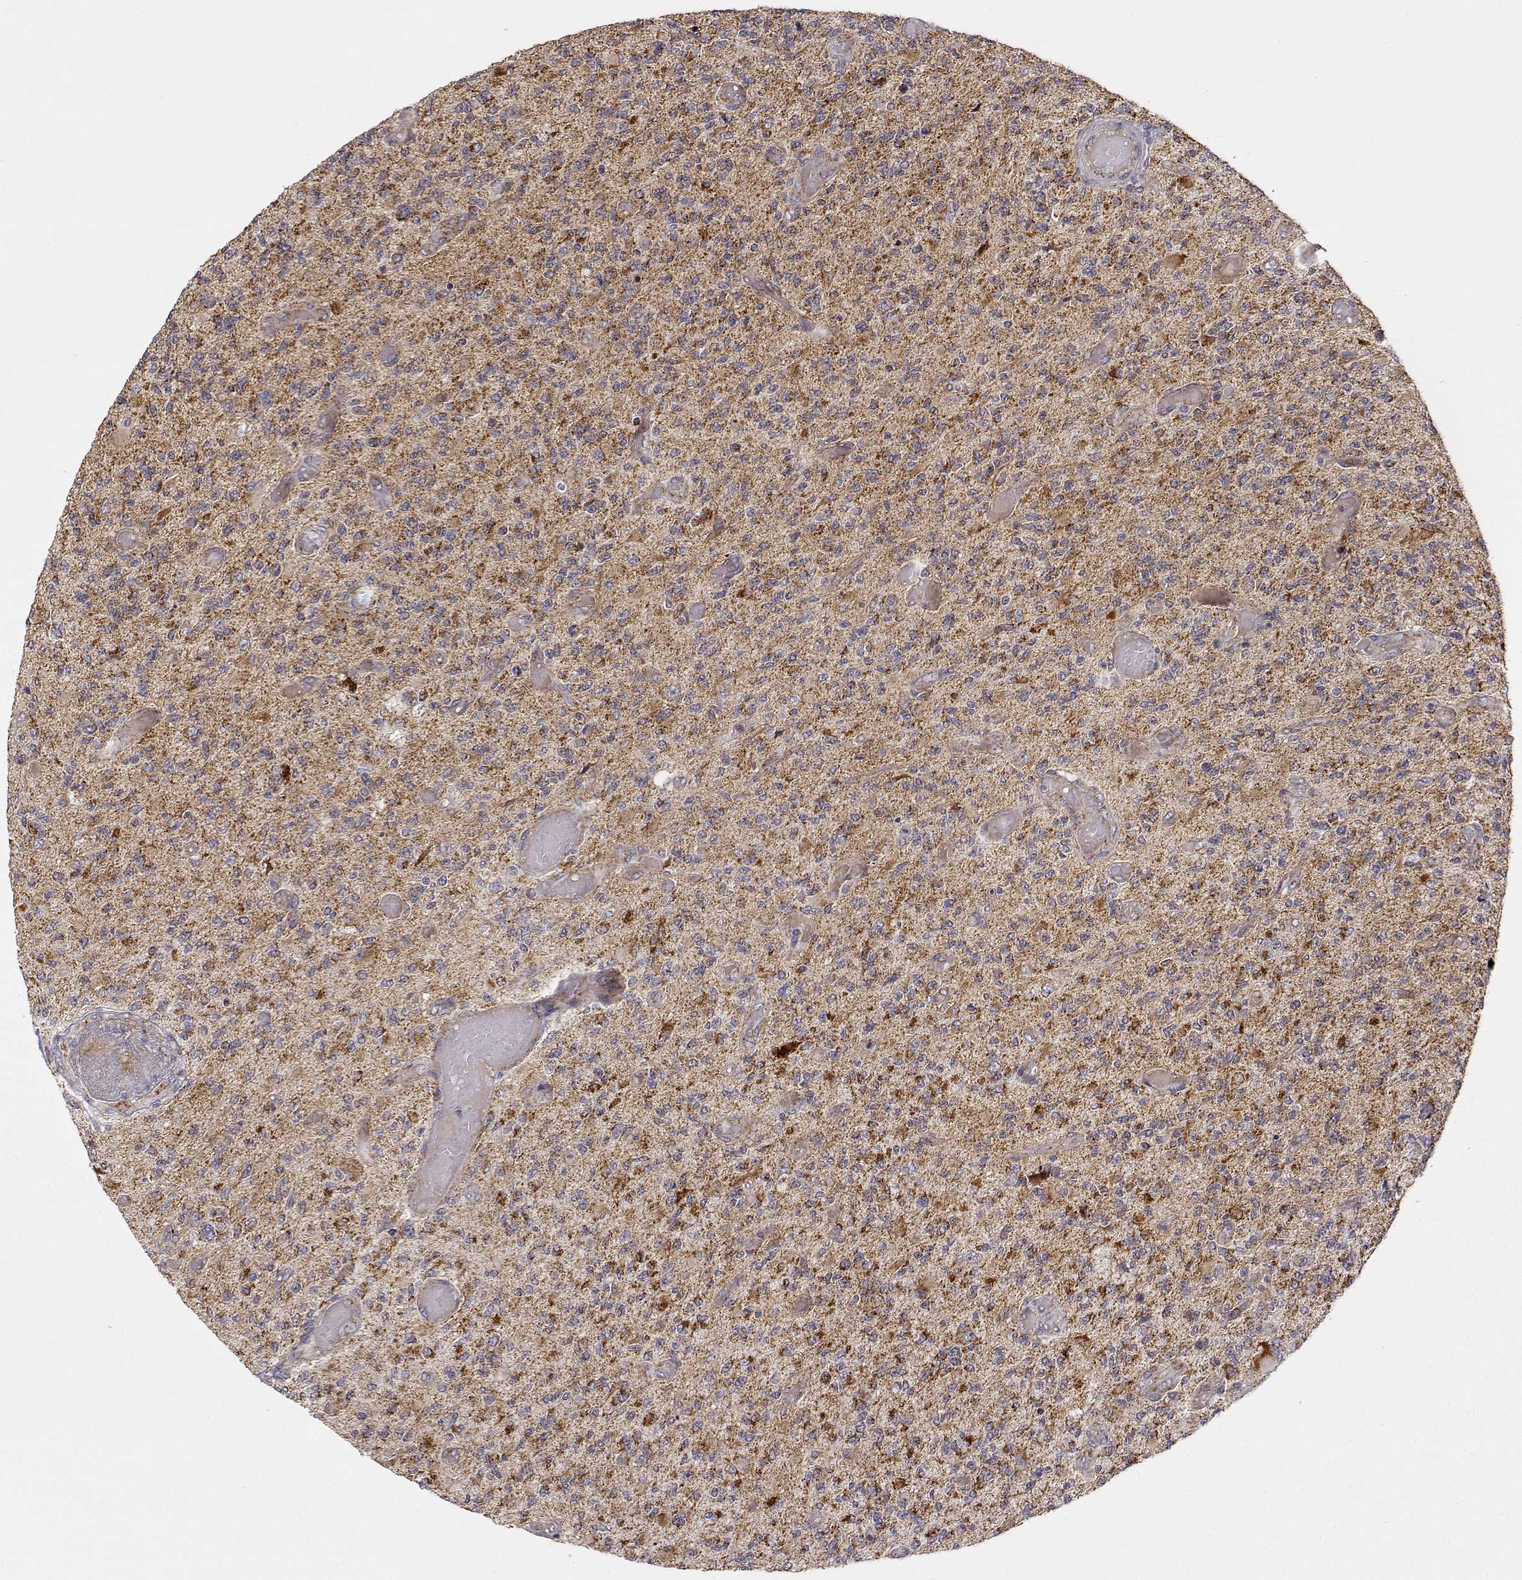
{"staining": {"intensity": "moderate", "quantity": ">75%", "location": "cytoplasmic/membranous"}, "tissue": "glioma", "cell_type": "Tumor cells", "image_type": "cancer", "snomed": [{"axis": "morphology", "description": "Glioma, malignant, High grade"}, {"axis": "topography", "description": "Brain"}], "caption": "Immunohistochemical staining of human glioma demonstrates moderate cytoplasmic/membranous protein staining in about >75% of tumor cells.", "gene": "EXOG", "patient": {"sex": "female", "age": 63}}